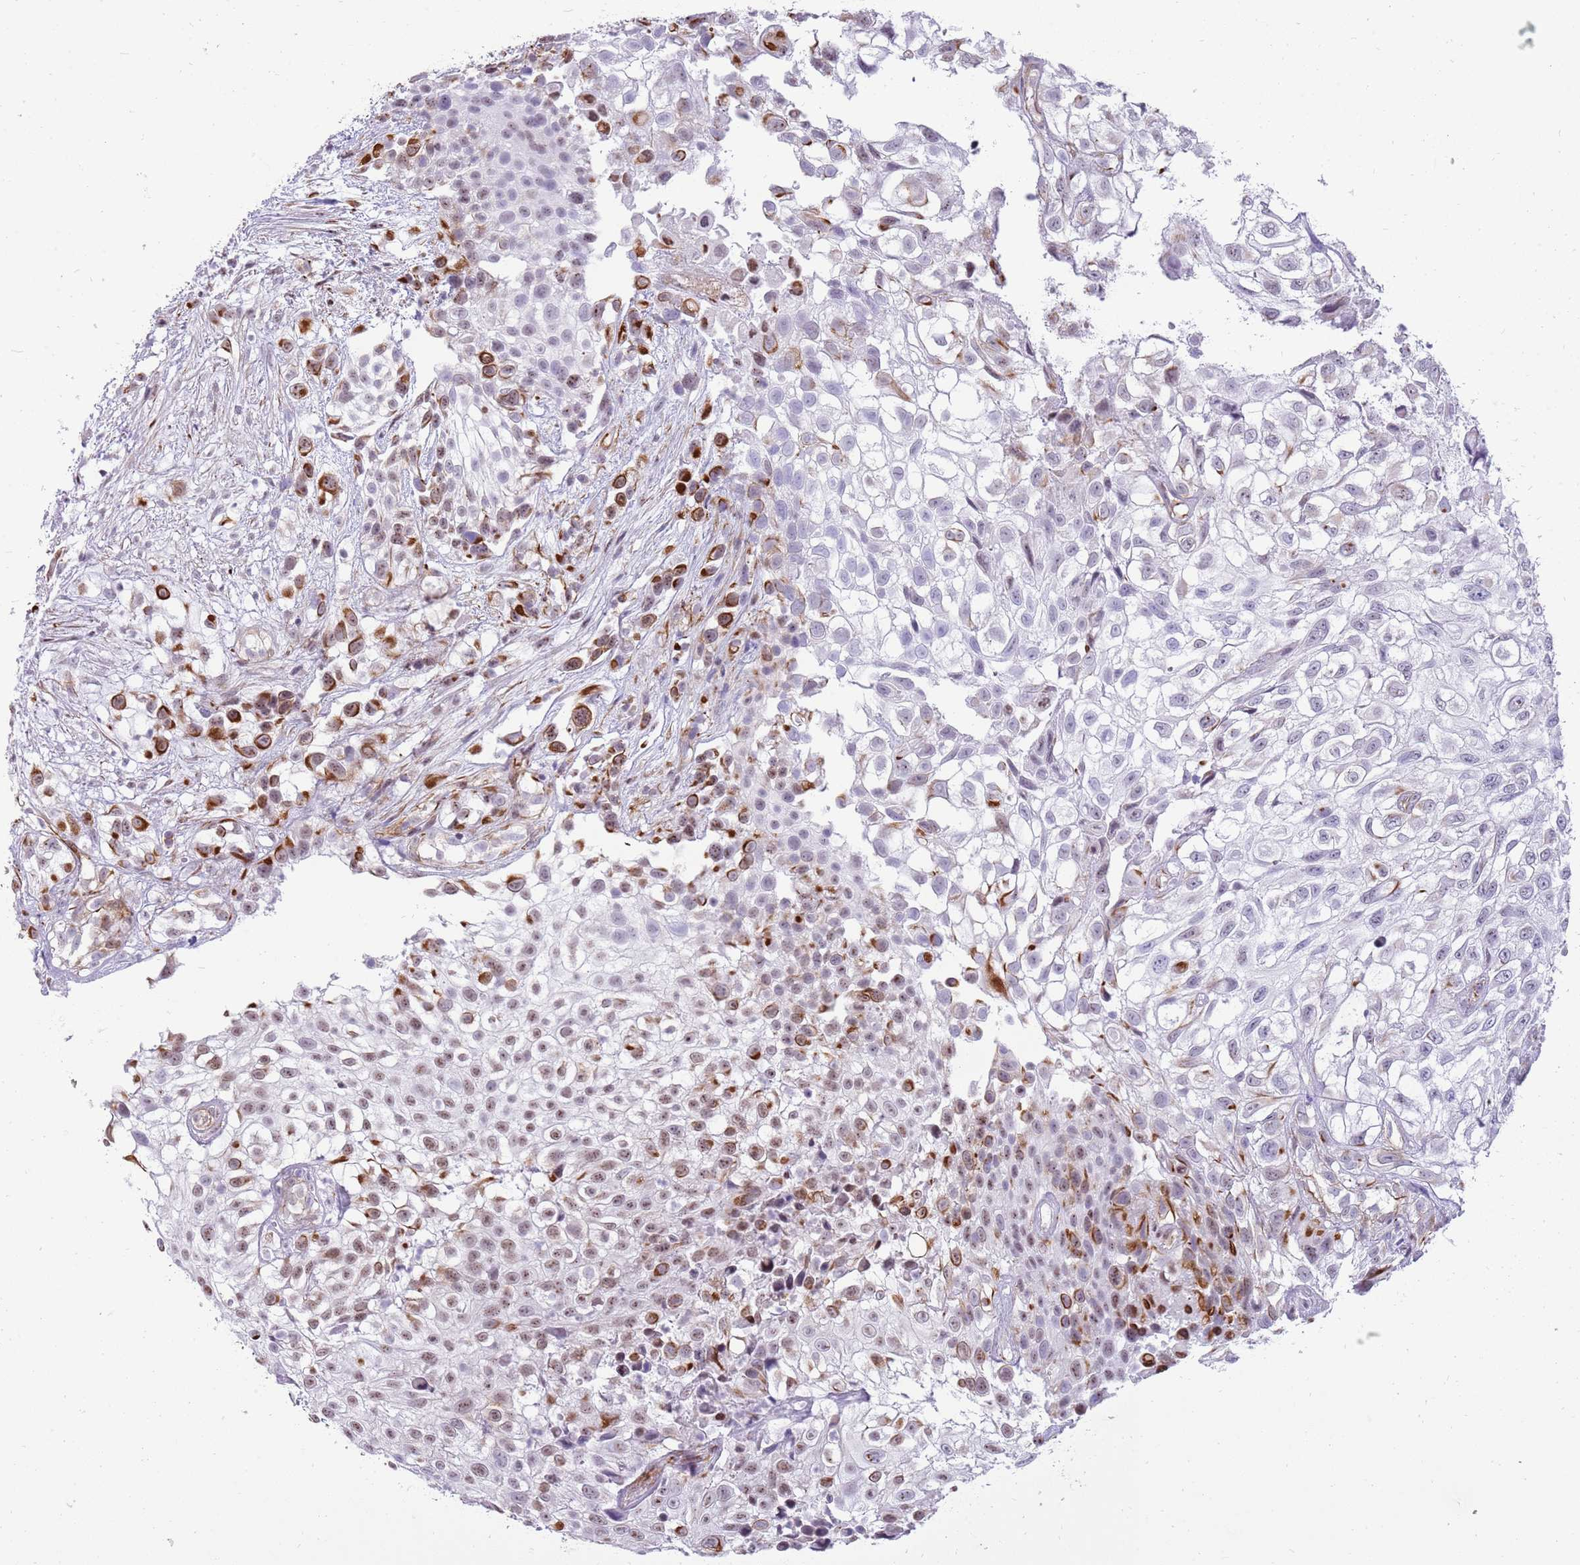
{"staining": {"intensity": "moderate", "quantity": "25%-75%", "location": "cytoplasmic/membranous,nuclear"}, "tissue": "urothelial cancer", "cell_type": "Tumor cells", "image_type": "cancer", "snomed": [{"axis": "morphology", "description": "Urothelial carcinoma, High grade"}, {"axis": "topography", "description": "Urinary bladder"}], "caption": "High-grade urothelial carcinoma tissue reveals moderate cytoplasmic/membranous and nuclear positivity in approximately 25%-75% of tumor cells, visualized by immunohistochemistry. The staining is performed using DAB (3,3'-diaminobenzidine) brown chromogen to label protein expression. The nuclei are counter-stained blue using hematoxylin.", "gene": "NBPF3", "patient": {"sex": "male", "age": 56}}